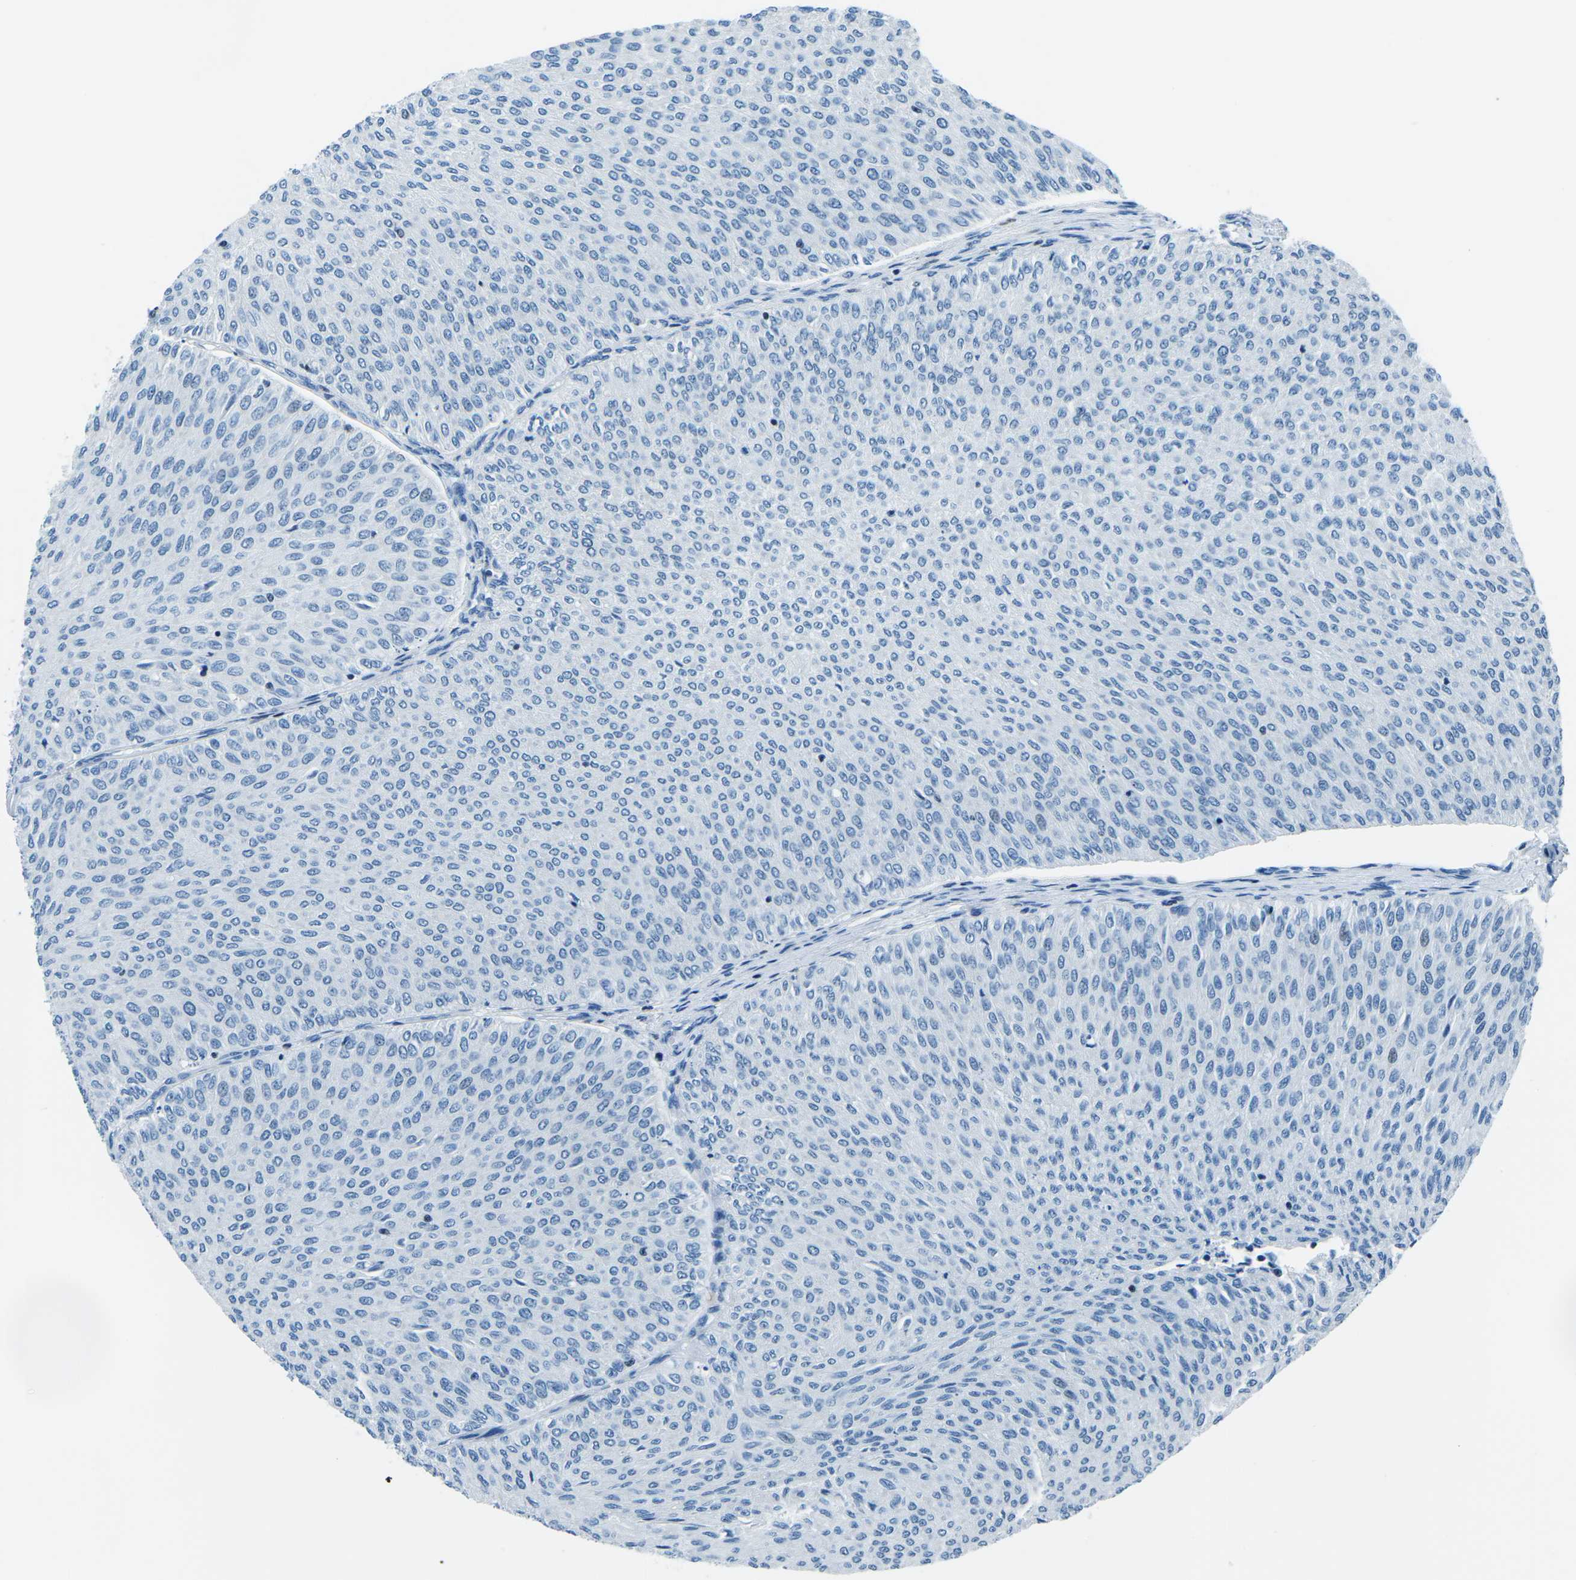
{"staining": {"intensity": "negative", "quantity": "none", "location": "none"}, "tissue": "urothelial cancer", "cell_type": "Tumor cells", "image_type": "cancer", "snomed": [{"axis": "morphology", "description": "Urothelial carcinoma, Low grade"}, {"axis": "topography", "description": "Urinary bladder"}], "caption": "Immunohistochemistry (IHC) of human urothelial cancer displays no expression in tumor cells.", "gene": "CELF2", "patient": {"sex": "male", "age": 78}}